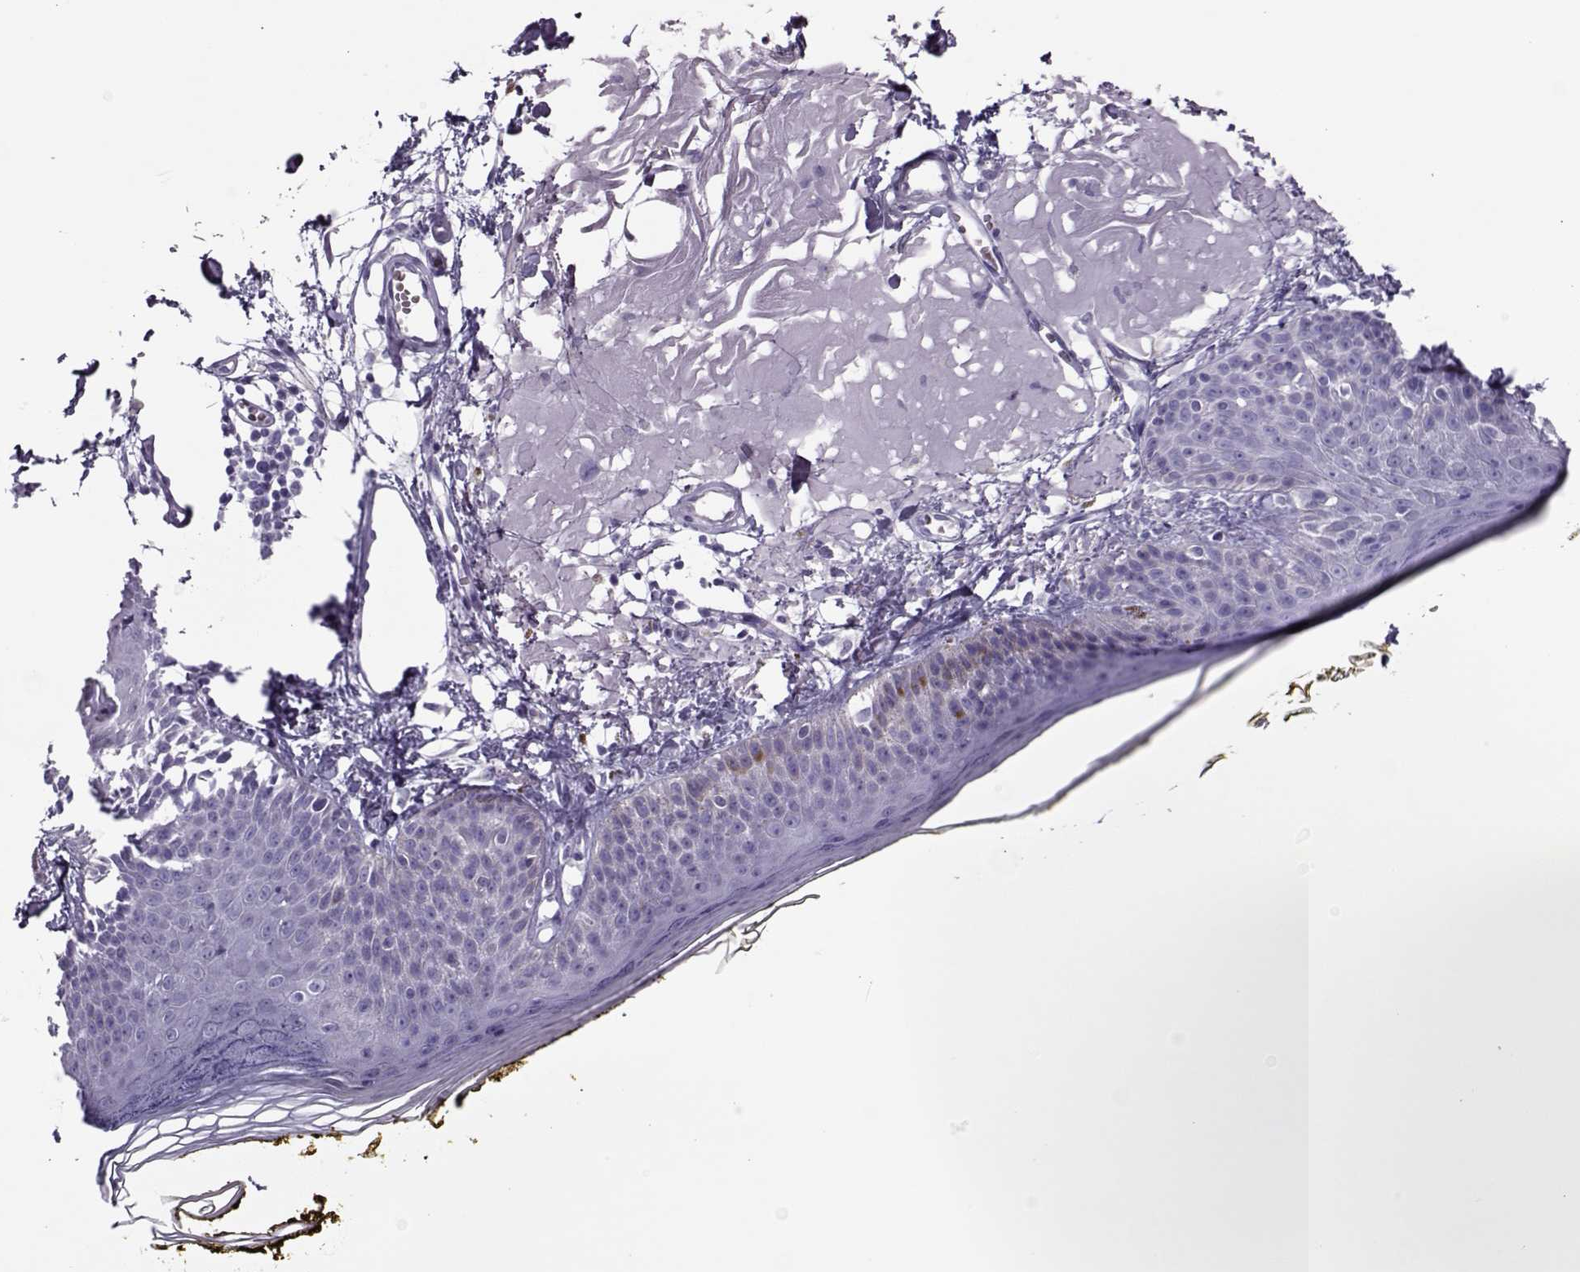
{"staining": {"intensity": "negative", "quantity": "none", "location": "none"}, "tissue": "skin", "cell_type": "Fibroblasts", "image_type": "normal", "snomed": [{"axis": "morphology", "description": "Normal tissue, NOS"}, {"axis": "topography", "description": "Skin"}], "caption": "Immunohistochemistry photomicrograph of normal human skin stained for a protein (brown), which displays no staining in fibroblasts. (DAB immunohistochemistry visualized using brightfield microscopy, high magnification).", "gene": "LINGO1", "patient": {"sex": "male", "age": 76}}